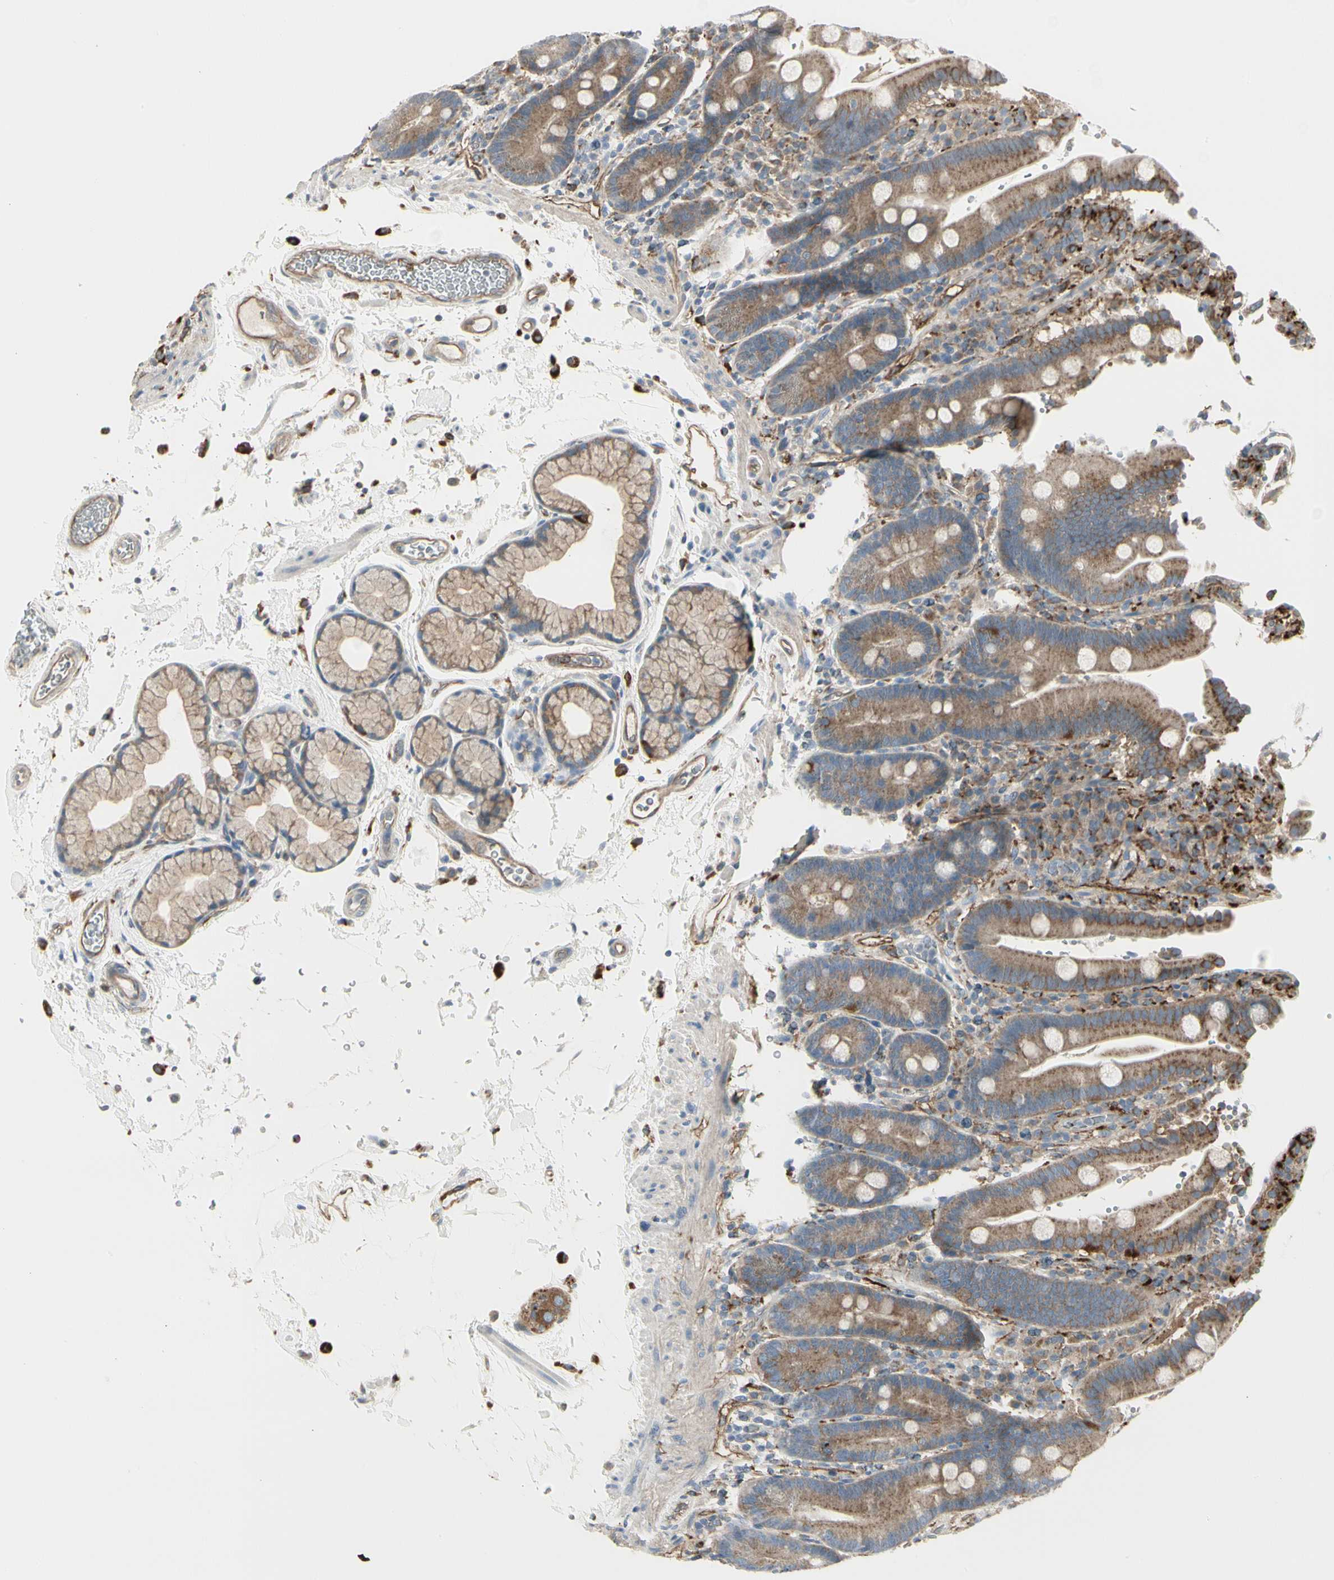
{"staining": {"intensity": "moderate", "quantity": ">75%", "location": "cytoplasmic/membranous"}, "tissue": "duodenum", "cell_type": "Glandular cells", "image_type": "normal", "snomed": [{"axis": "morphology", "description": "Normal tissue, NOS"}, {"axis": "topography", "description": "Small intestine, NOS"}], "caption": "An immunohistochemistry (IHC) photomicrograph of unremarkable tissue is shown. Protein staining in brown labels moderate cytoplasmic/membranous positivity in duodenum within glandular cells. The staining is performed using DAB (3,3'-diaminobenzidine) brown chromogen to label protein expression. The nuclei are counter-stained blue using hematoxylin.", "gene": "ATP6V1B2", "patient": {"sex": "female", "age": 71}}